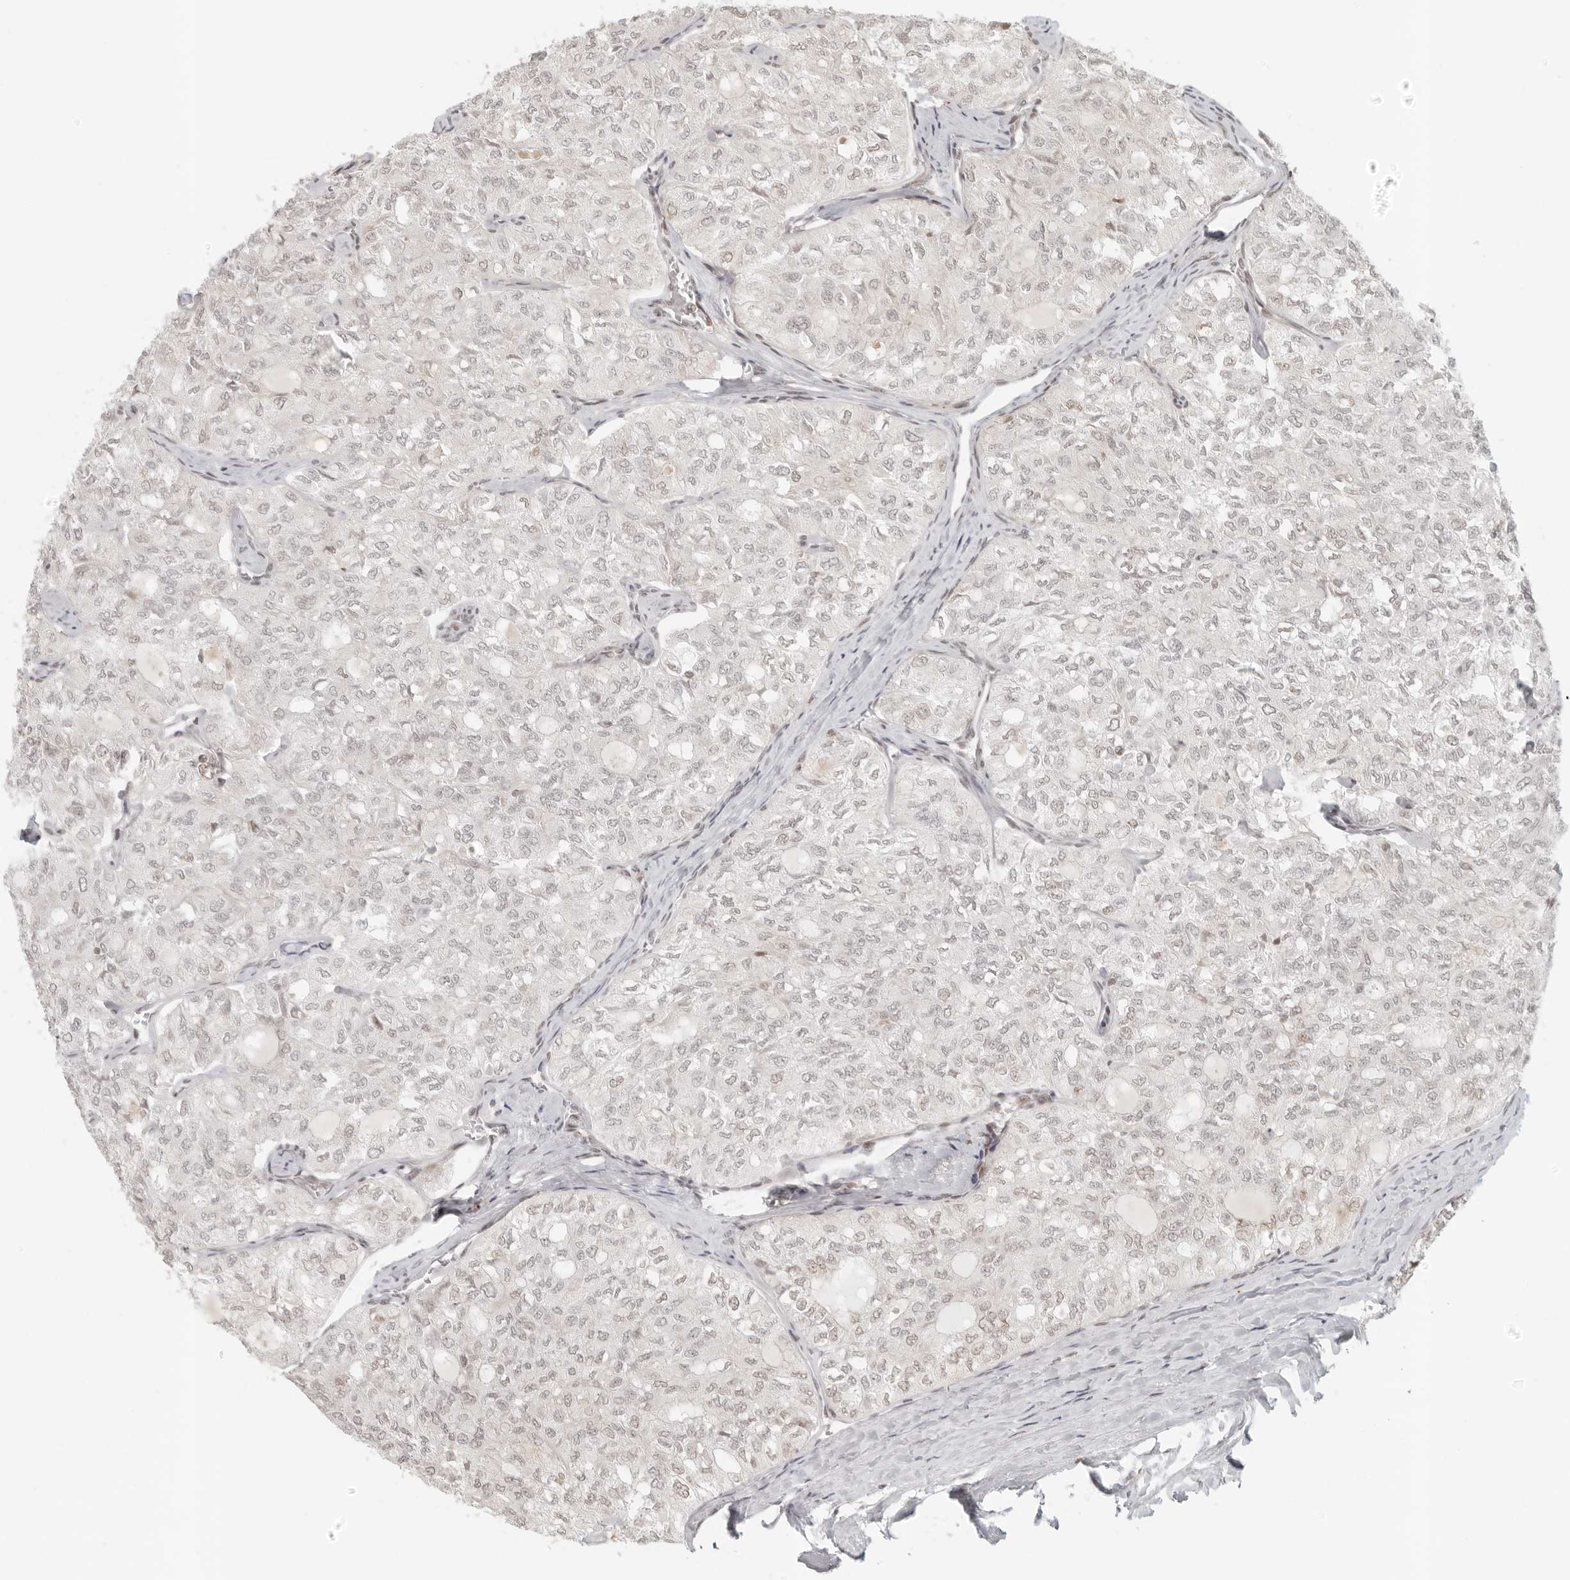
{"staining": {"intensity": "weak", "quantity": "25%-75%", "location": "nuclear"}, "tissue": "thyroid cancer", "cell_type": "Tumor cells", "image_type": "cancer", "snomed": [{"axis": "morphology", "description": "Follicular adenoma carcinoma, NOS"}, {"axis": "topography", "description": "Thyroid gland"}], "caption": "Human thyroid follicular adenoma carcinoma stained for a protein (brown) displays weak nuclear positive expression in approximately 25%-75% of tumor cells.", "gene": "ZNF407", "patient": {"sex": "male", "age": 75}}